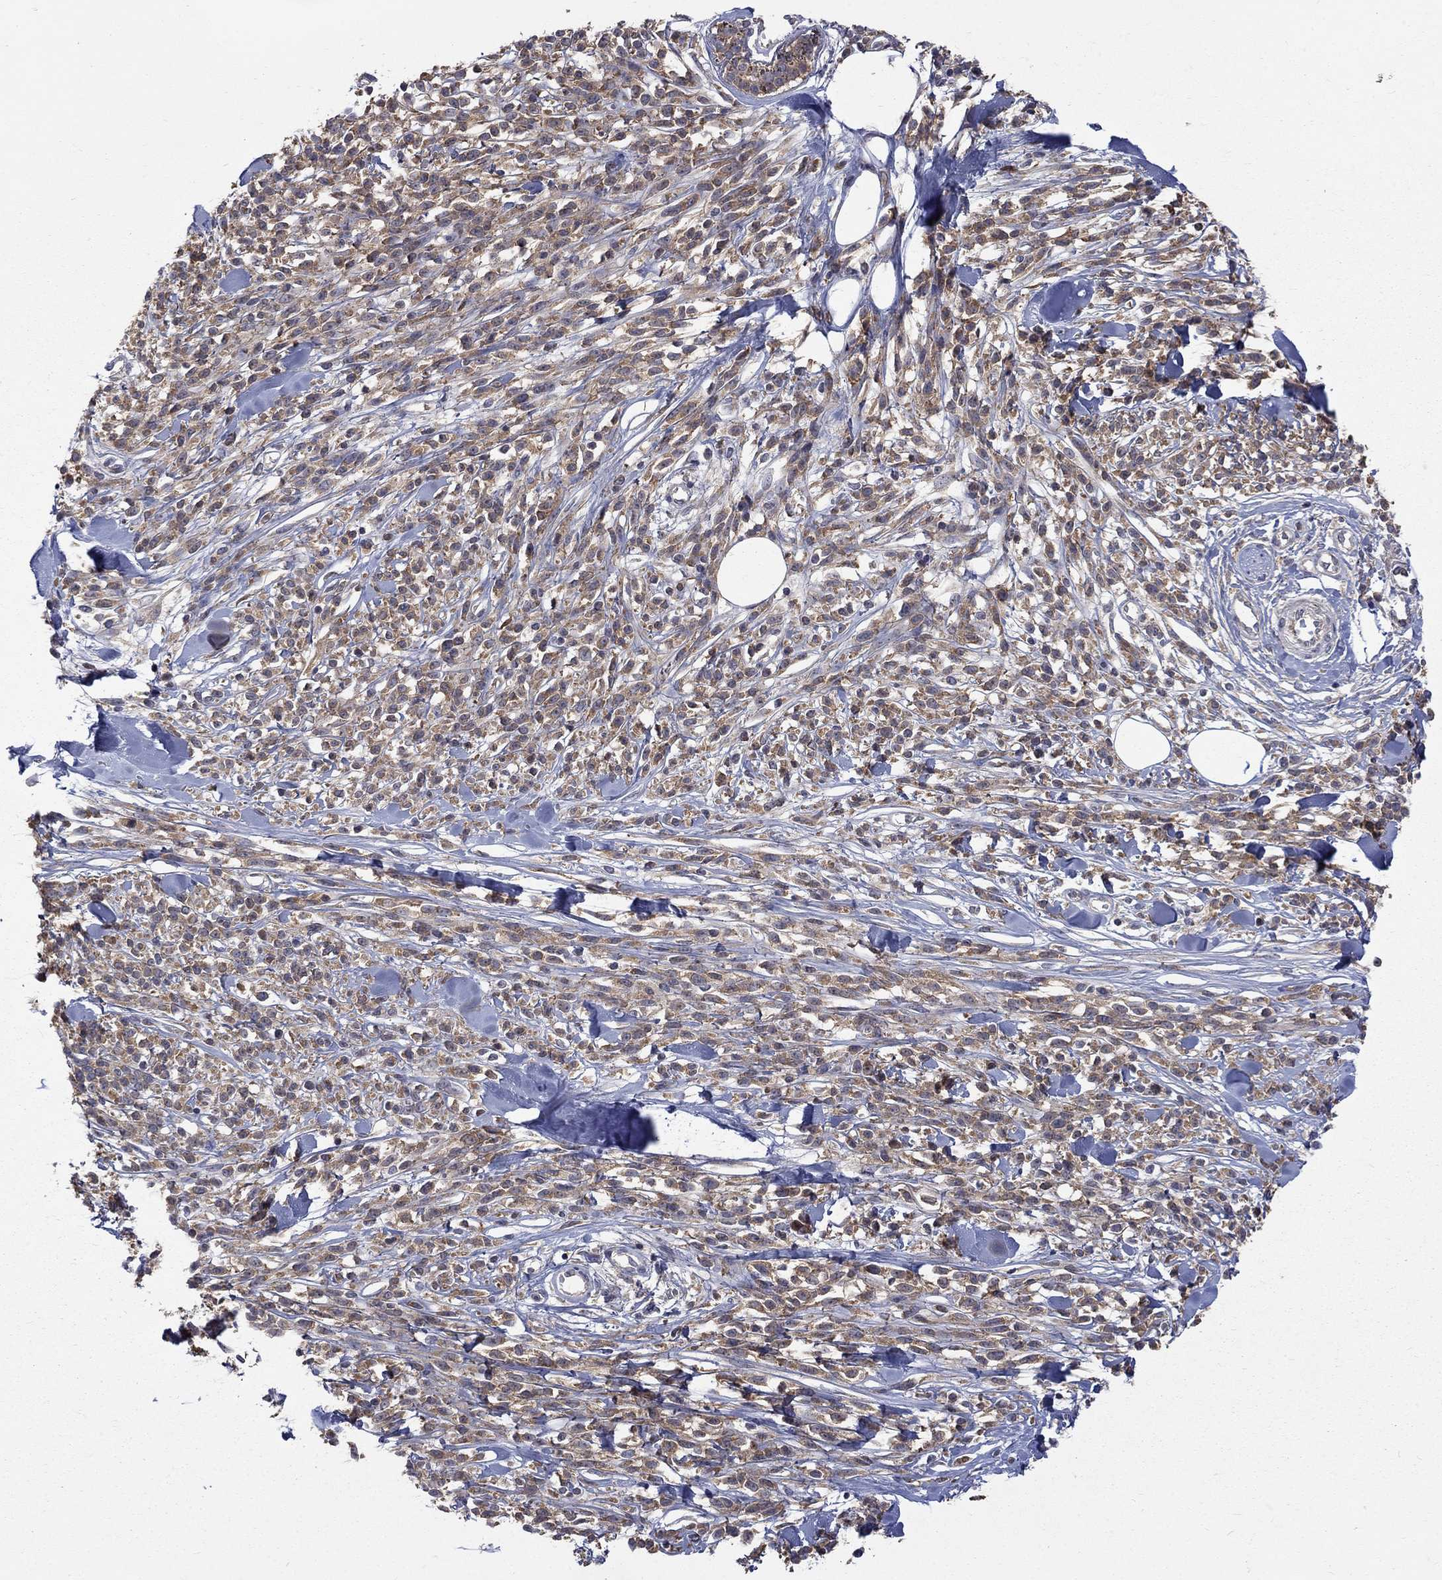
{"staining": {"intensity": "moderate", "quantity": ">75%", "location": "cytoplasmic/membranous"}, "tissue": "melanoma", "cell_type": "Tumor cells", "image_type": "cancer", "snomed": [{"axis": "morphology", "description": "Malignant melanoma, NOS"}, {"axis": "topography", "description": "Skin"}, {"axis": "topography", "description": "Skin of trunk"}], "caption": "A brown stain shows moderate cytoplasmic/membranous positivity of a protein in malignant melanoma tumor cells.", "gene": "SH2B1", "patient": {"sex": "male", "age": 74}}